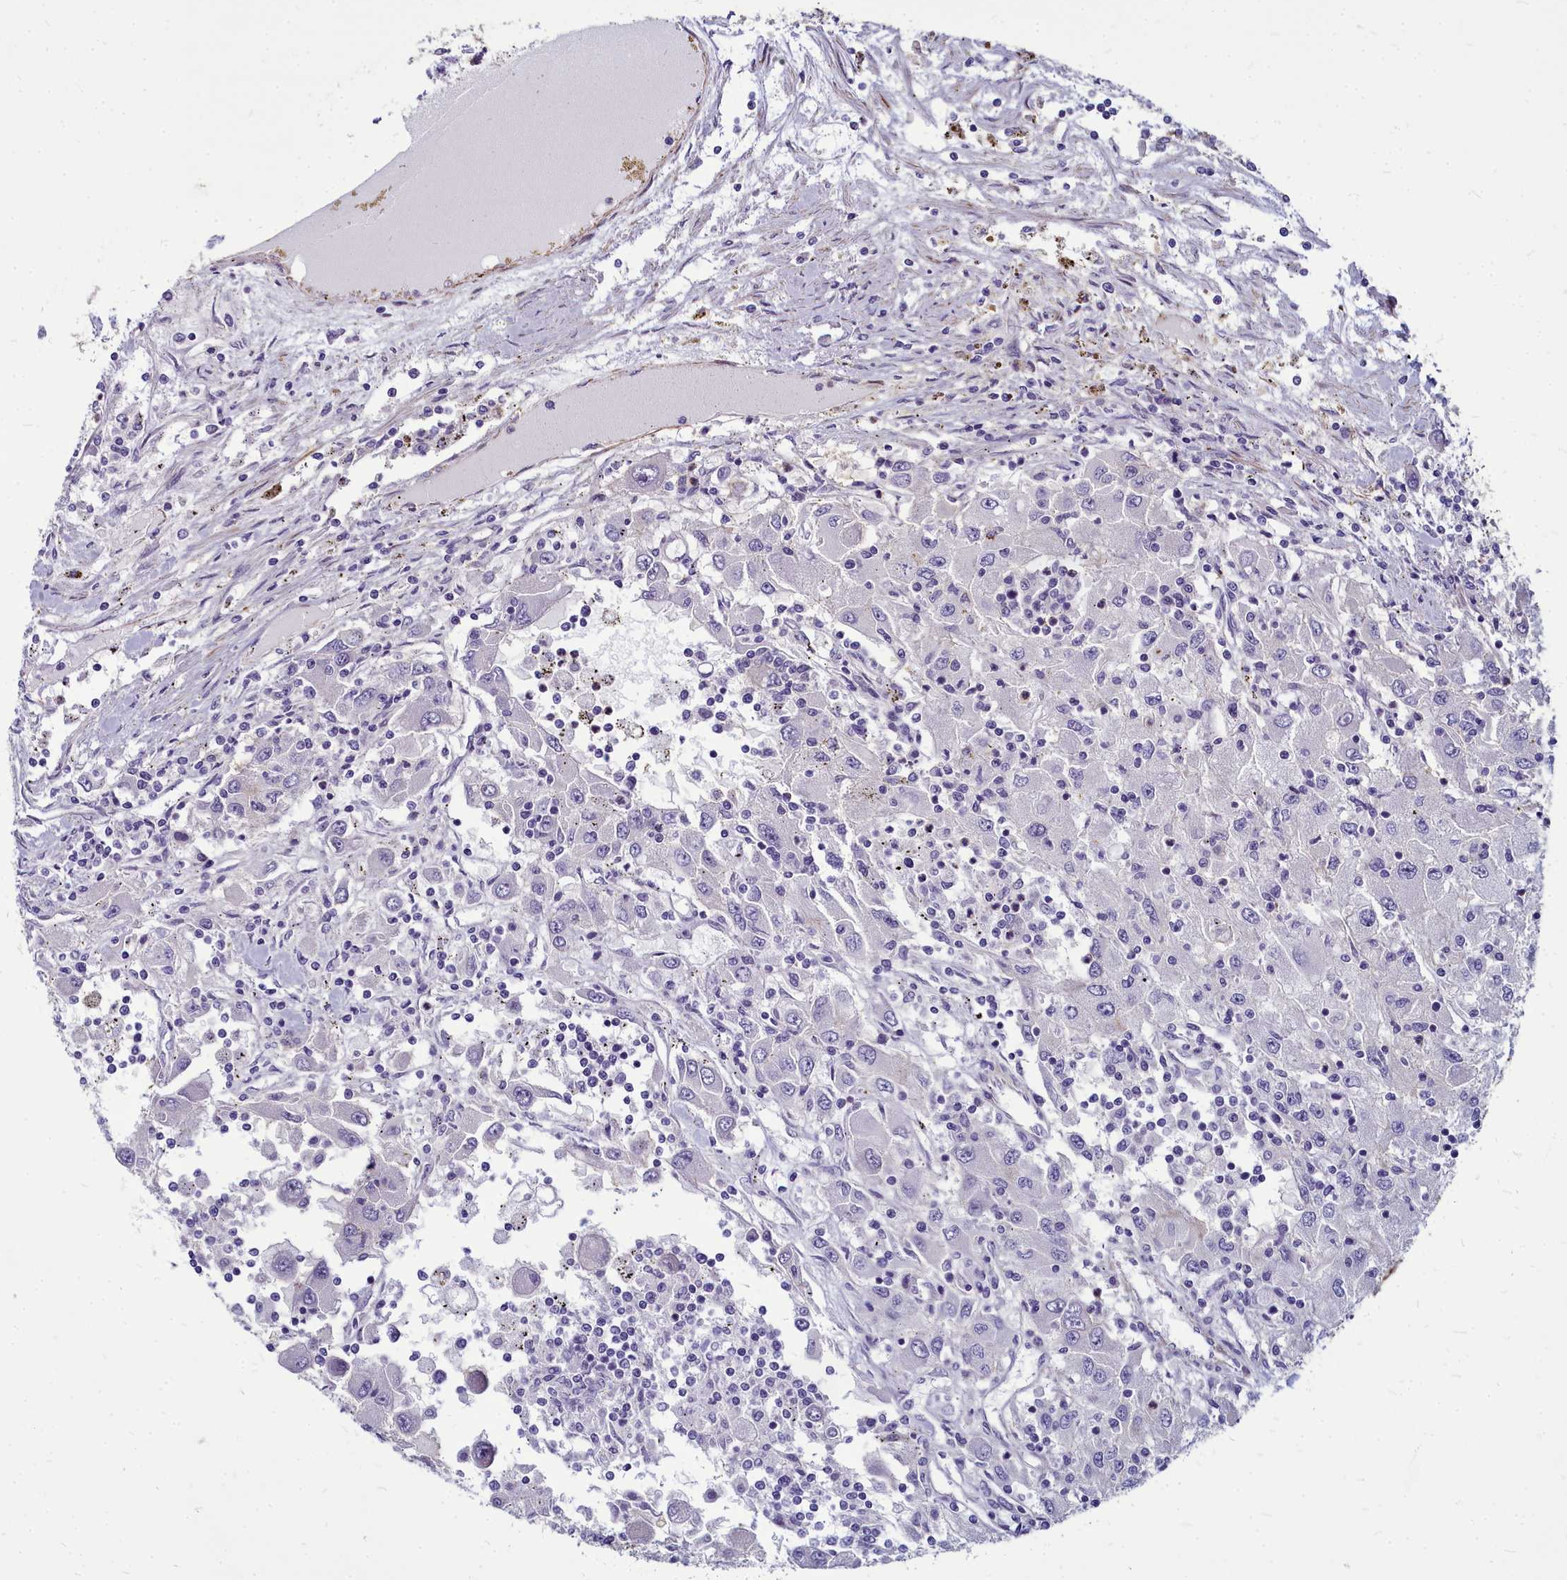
{"staining": {"intensity": "negative", "quantity": "none", "location": "none"}, "tissue": "renal cancer", "cell_type": "Tumor cells", "image_type": "cancer", "snomed": [{"axis": "morphology", "description": "Adenocarcinoma, NOS"}, {"axis": "topography", "description": "Kidney"}], "caption": "High power microscopy micrograph of an immunohistochemistry (IHC) histopathology image of renal cancer, revealing no significant expression in tumor cells. The staining is performed using DAB (3,3'-diaminobenzidine) brown chromogen with nuclei counter-stained in using hematoxylin.", "gene": "TTC5", "patient": {"sex": "female", "age": 67}}